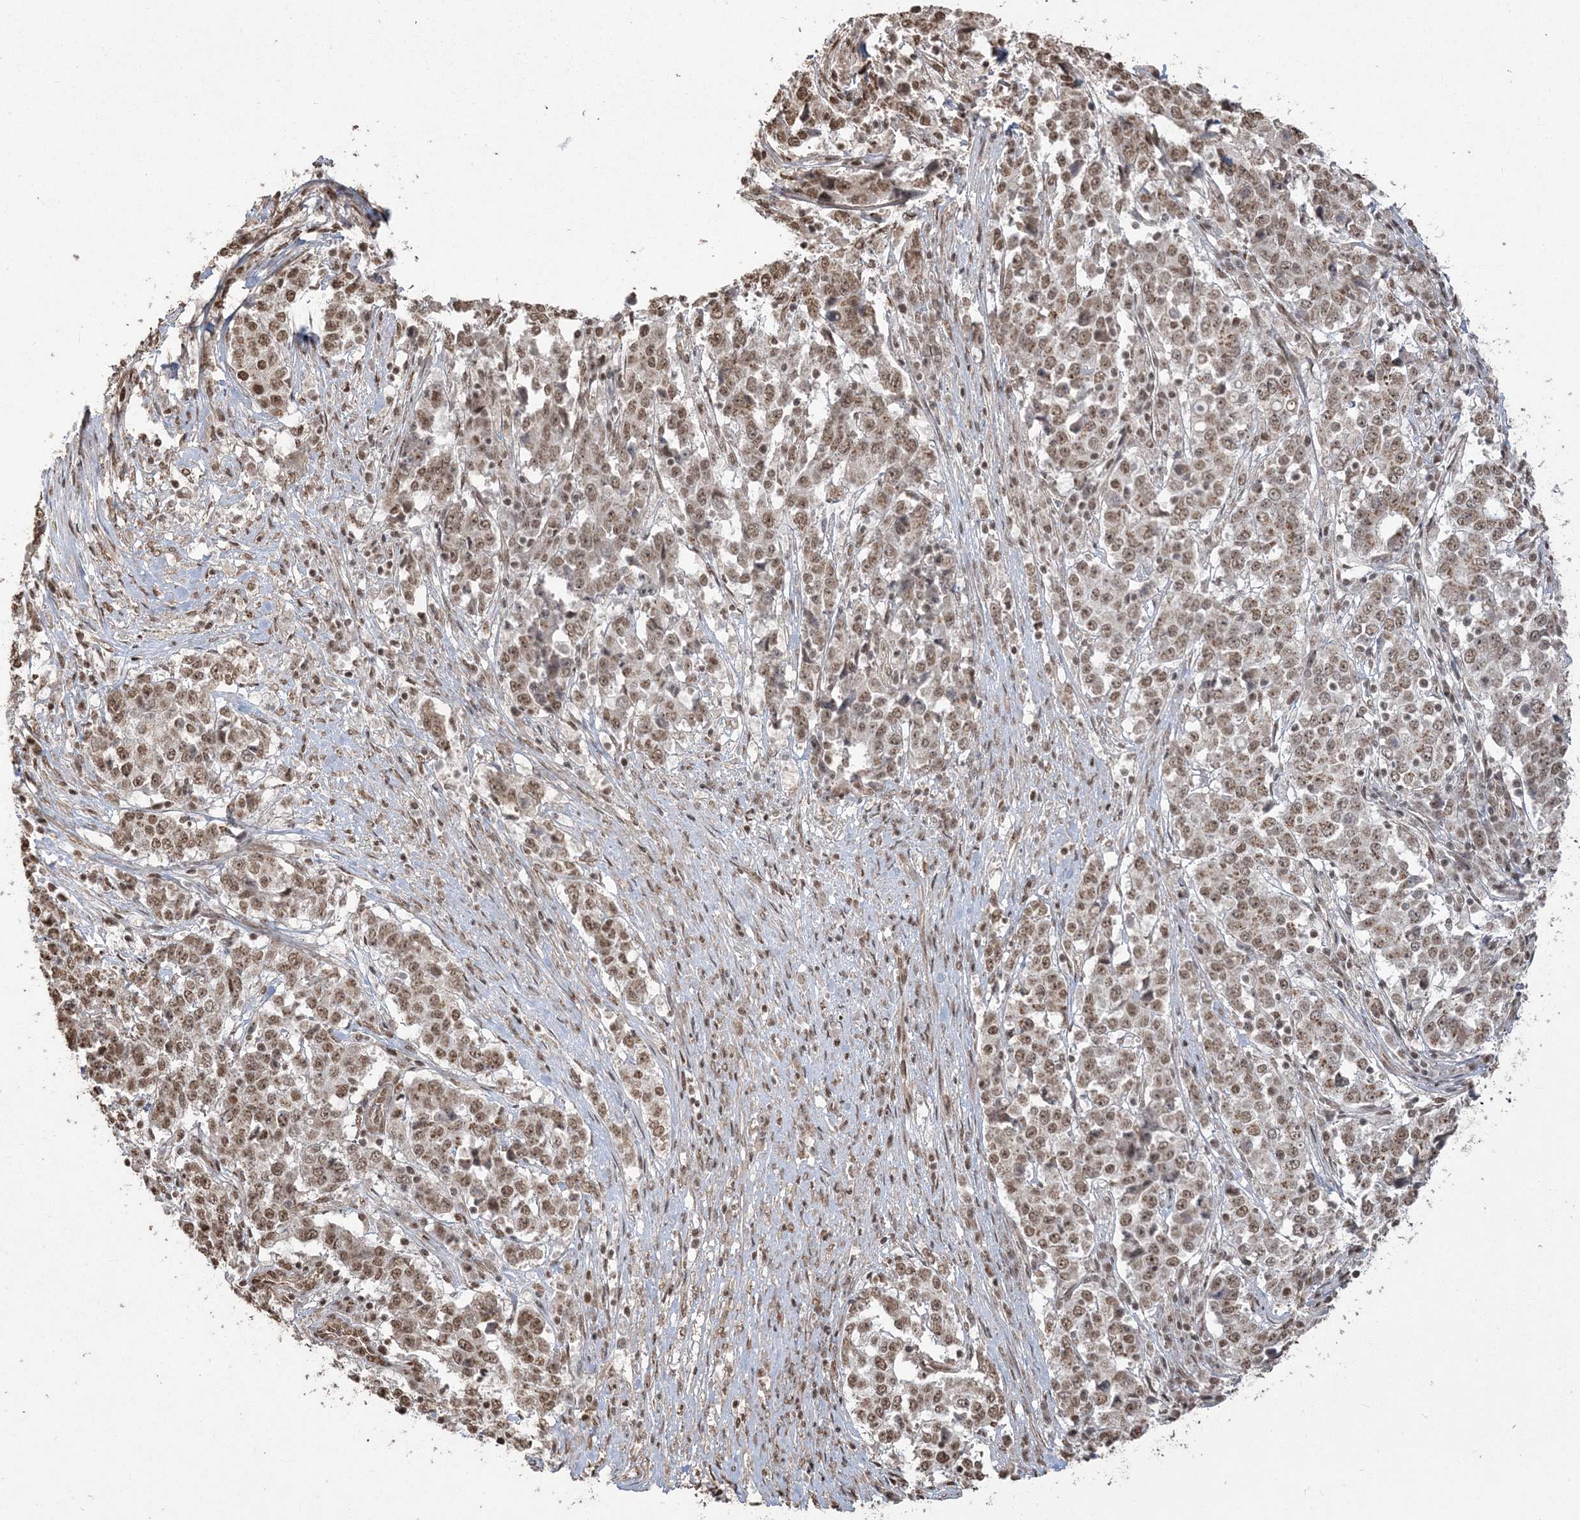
{"staining": {"intensity": "moderate", "quantity": ">75%", "location": "nuclear"}, "tissue": "stomach cancer", "cell_type": "Tumor cells", "image_type": "cancer", "snomed": [{"axis": "morphology", "description": "Adenocarcinoma, NOS"}, {"axis": "topography", "description": "Stomach"}], "caption": "Immunohistochemistry (IHC) image of neoplastic tissue: human stomach adenocarcinoma stained using IHC demonstrates medium levels of moderate protein expression localized specifically in the nuclear of tumor cells, appearing as a nuclear brown color.", "gene": "ZNF839", "patient": {"sex": "male", "age": 59}}